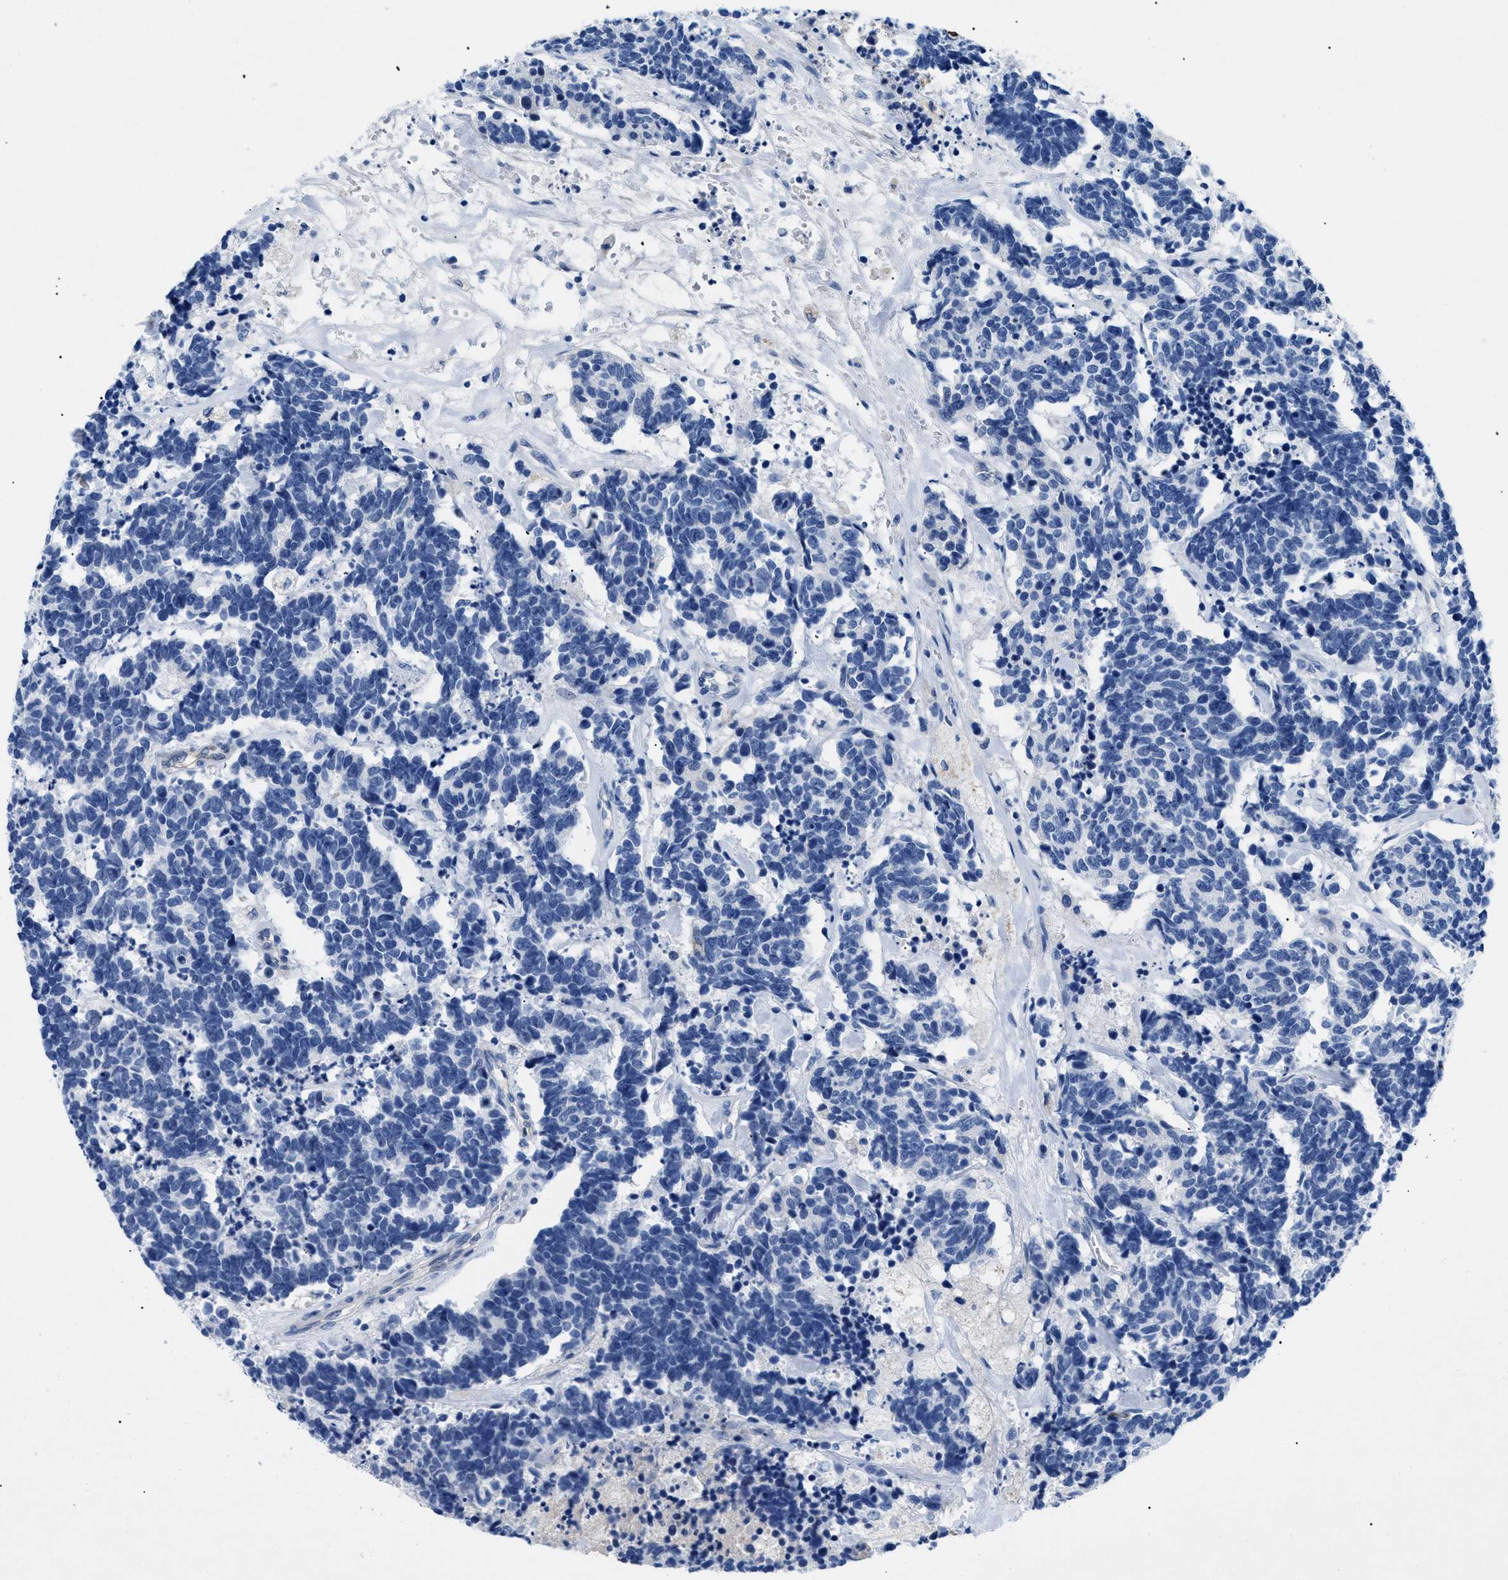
{"staining": {"intensity": "negative", "quantity": "none", "location": "none"}, "tissue": "carcinoid", "cell_type": "Tumor cells", "image_type": "cancer", "snomed": [{"axis": "morphology", "description": "Carcinoma, NOS"}, {"axis": "morphology", "description": "Carcinoid, malignant, NOS"}, {"axis": "topography", "description": "Urinary bladder"}], "caption": "Image shows no protein expression in tumor cells of carcinoid tissue.", "gene": "TMEM68", "patient": {"sex": "male", "age": 57}}